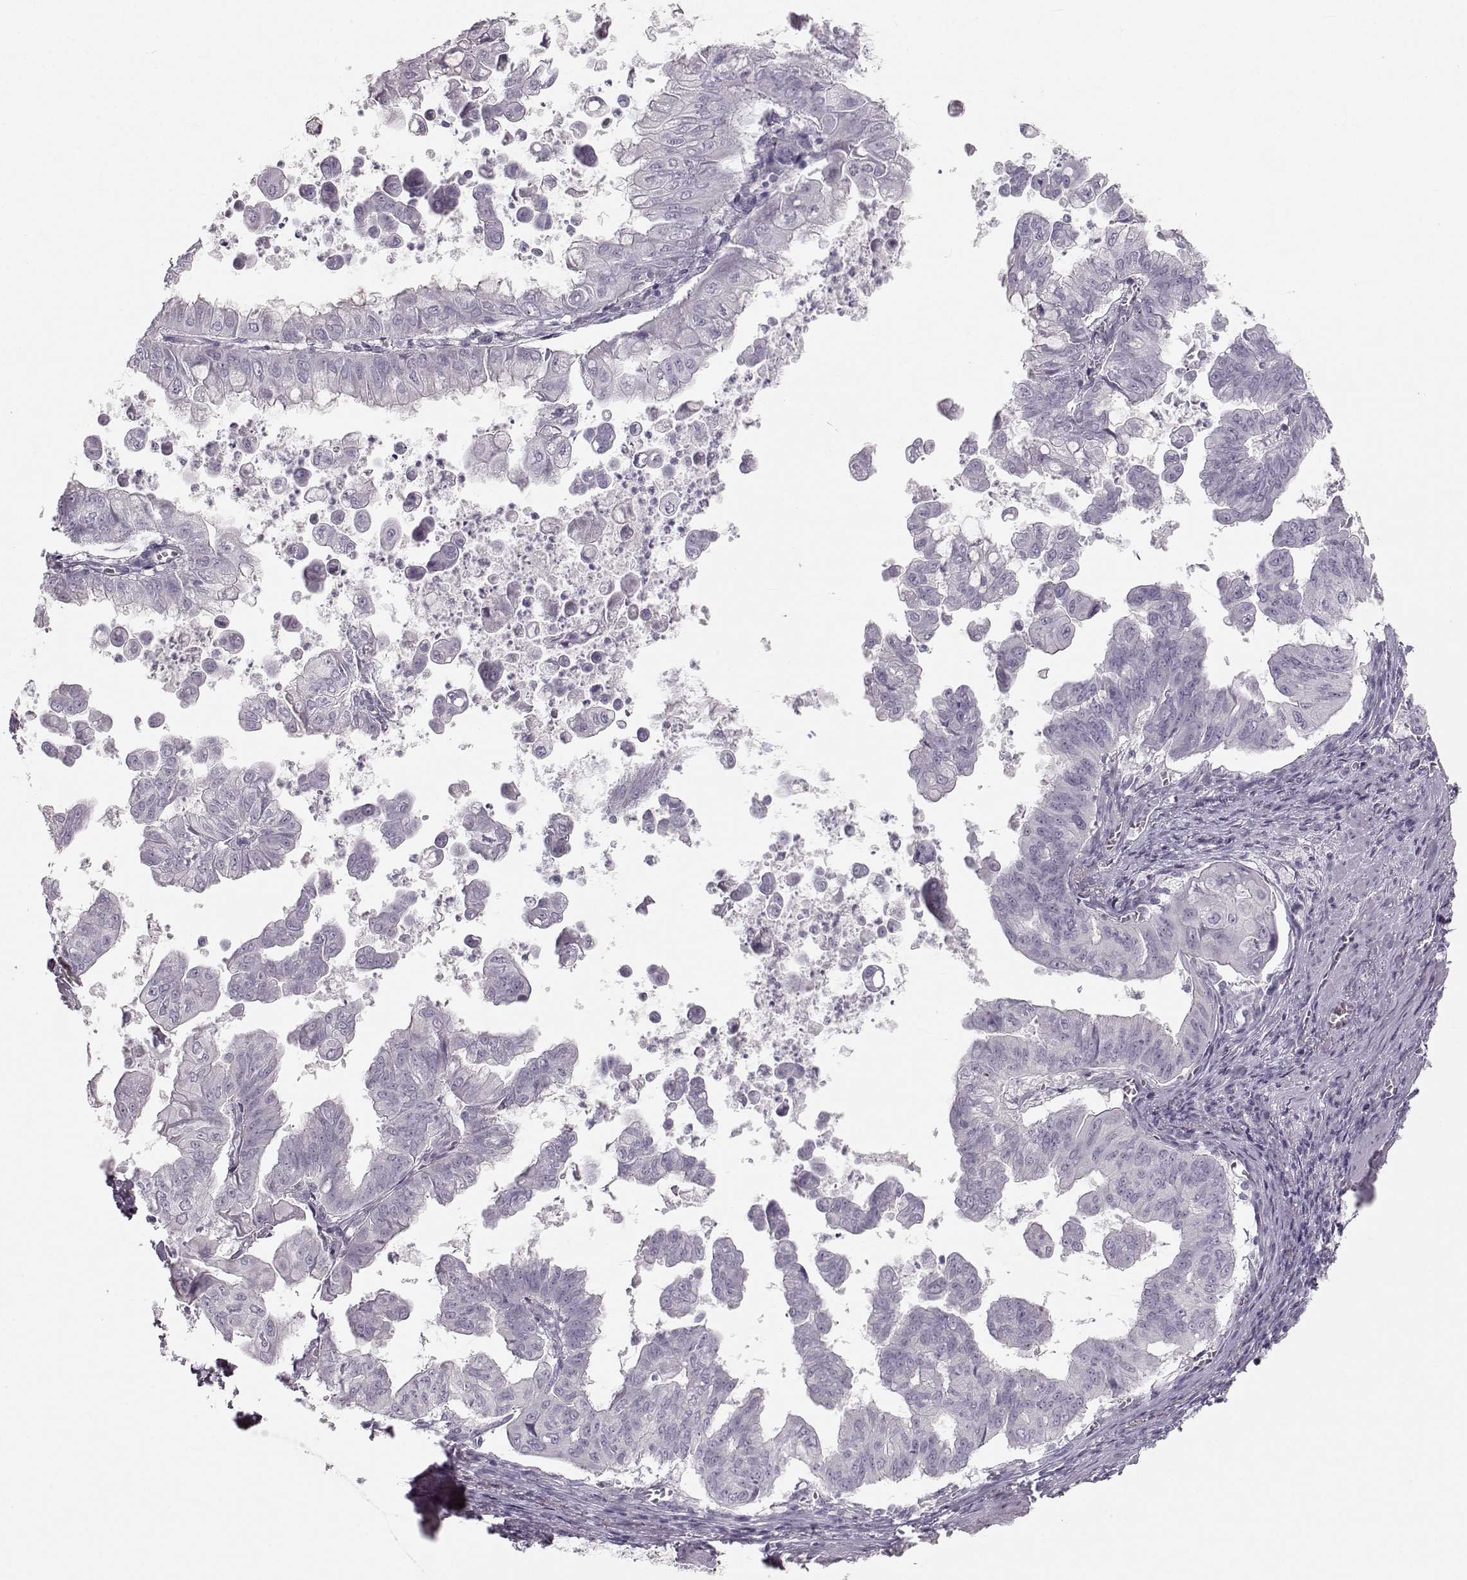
{"staining": {"intensity": "negative", "quantity": "none", "location": "none"}, "tissue": "stomach cancer", "cell_type": "Tumor cells", "image_type": "cancer", "snomed": [{"axis": "morphology", "description": "Adenocarcinoma, NOS"}, {"axis": "topography", "description": "Stomach, upper"}], "caption": "The IHC histopathology image has no significant expression in tumor cells of adenocarcinoma (stomach) tissue. (DAB (3,3'-diaminobenzidine) immunohistochemistry (IHC) with hematoxylin counter stain).", "gene": "OIP5", "patient": {"sex": "male", "age": 80}}